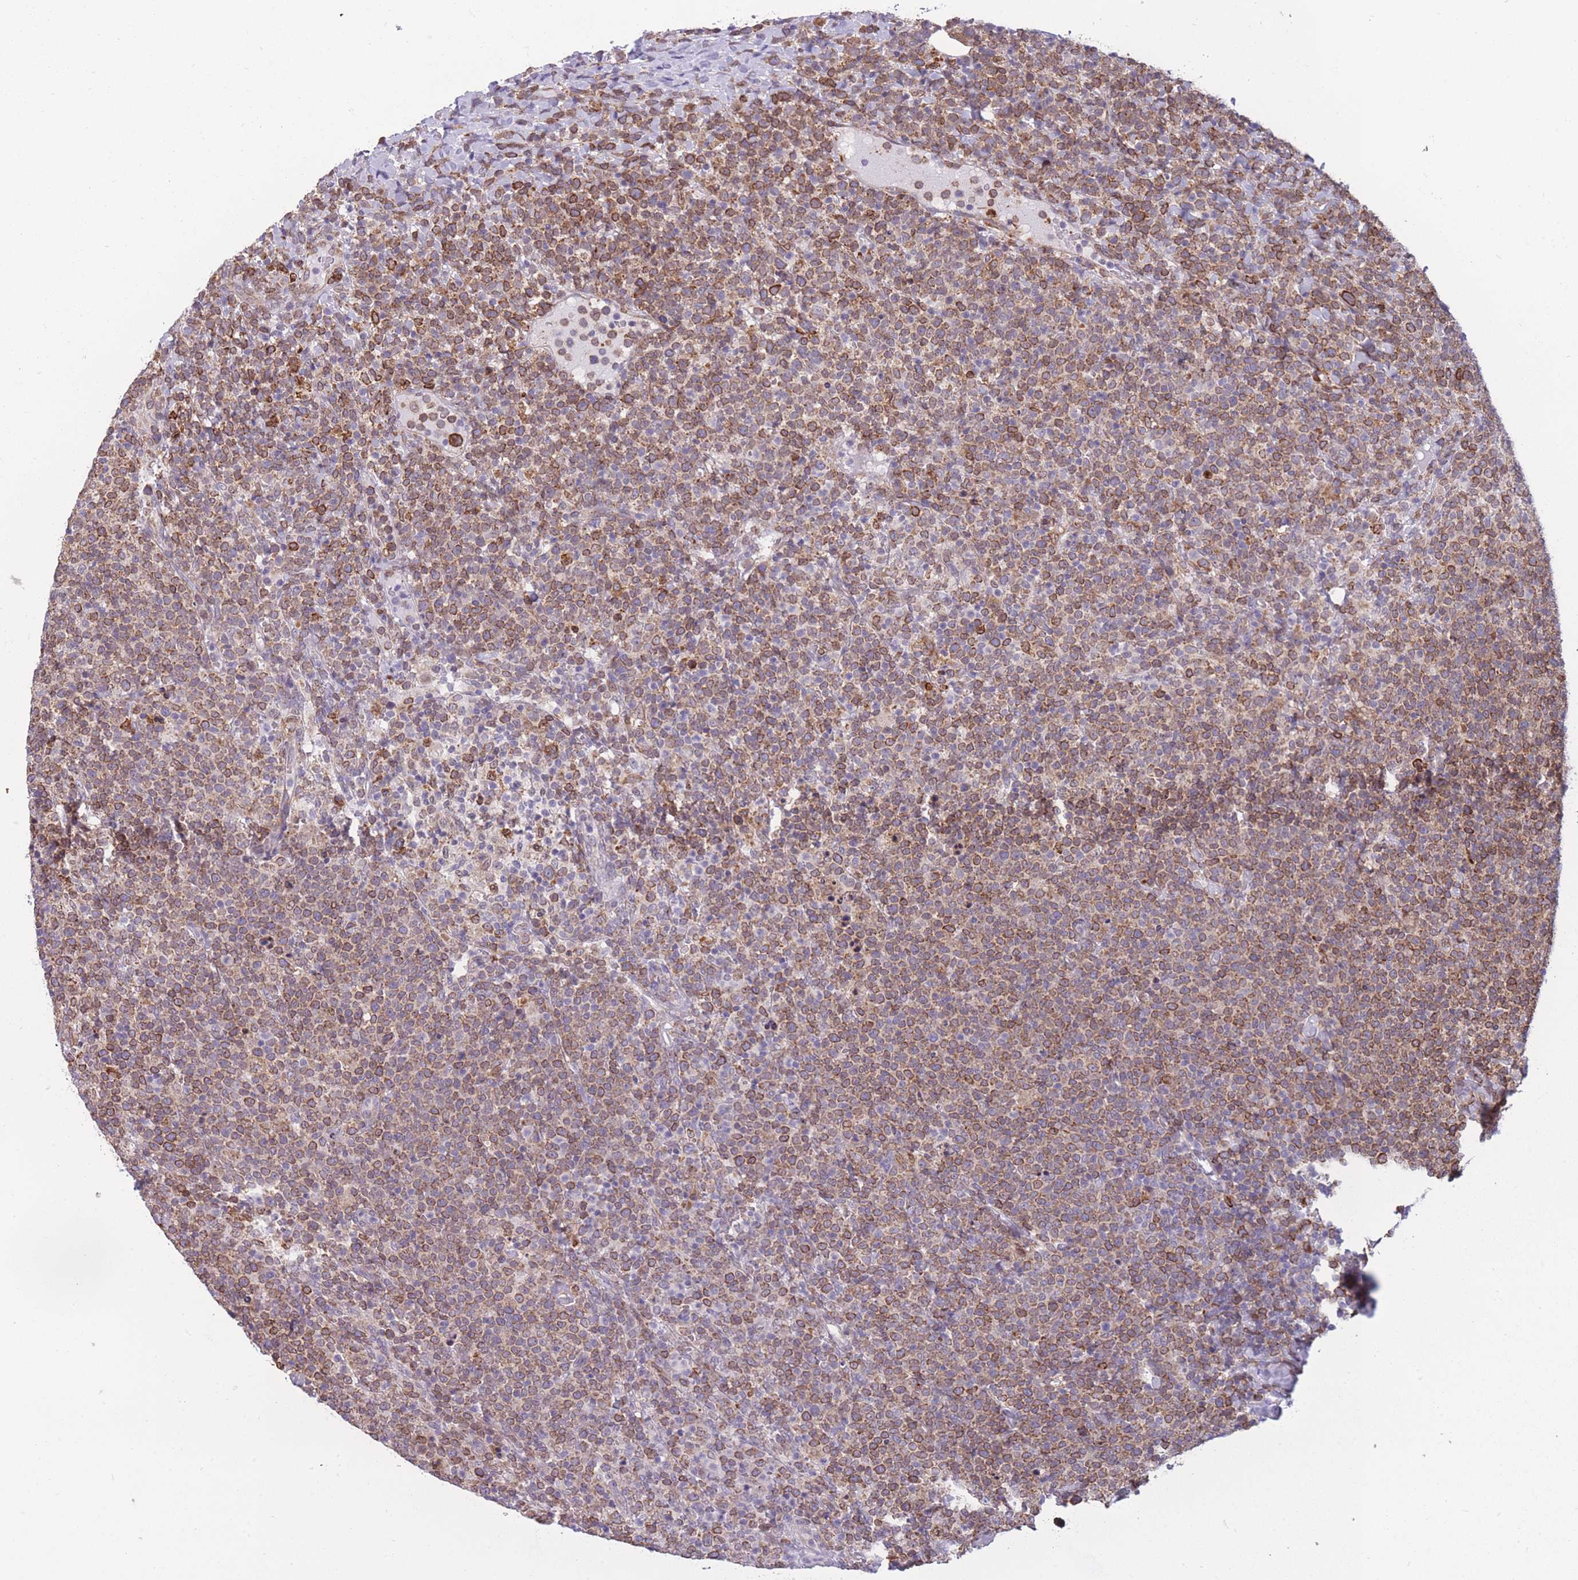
{"staining": {"intensity": "moderate", "quantity": ">75%", "location": "cytoplasmic/membranous"}, "tissue": "lymphoma", "cell_type": "Tumor cells", "image_type": "cancer", "snomed": [{"axis": "morphology", "description": "Malignant lymphoma, non-Hodgkin's type, High grade"}, {"axis": "topography", "description": "Lymph node"}], "caption": "Immunohistochemical staining of high-grade malignant lymphoma, non-Hodgkin's type displays moderate cytoplasmic/membranous protein positivity in approximately >75% of tumor cells. (IHC, brightfield microscopy, high magnification).", "gene": "TMEM121", "patient": {"sex": "male", "age": 61}}